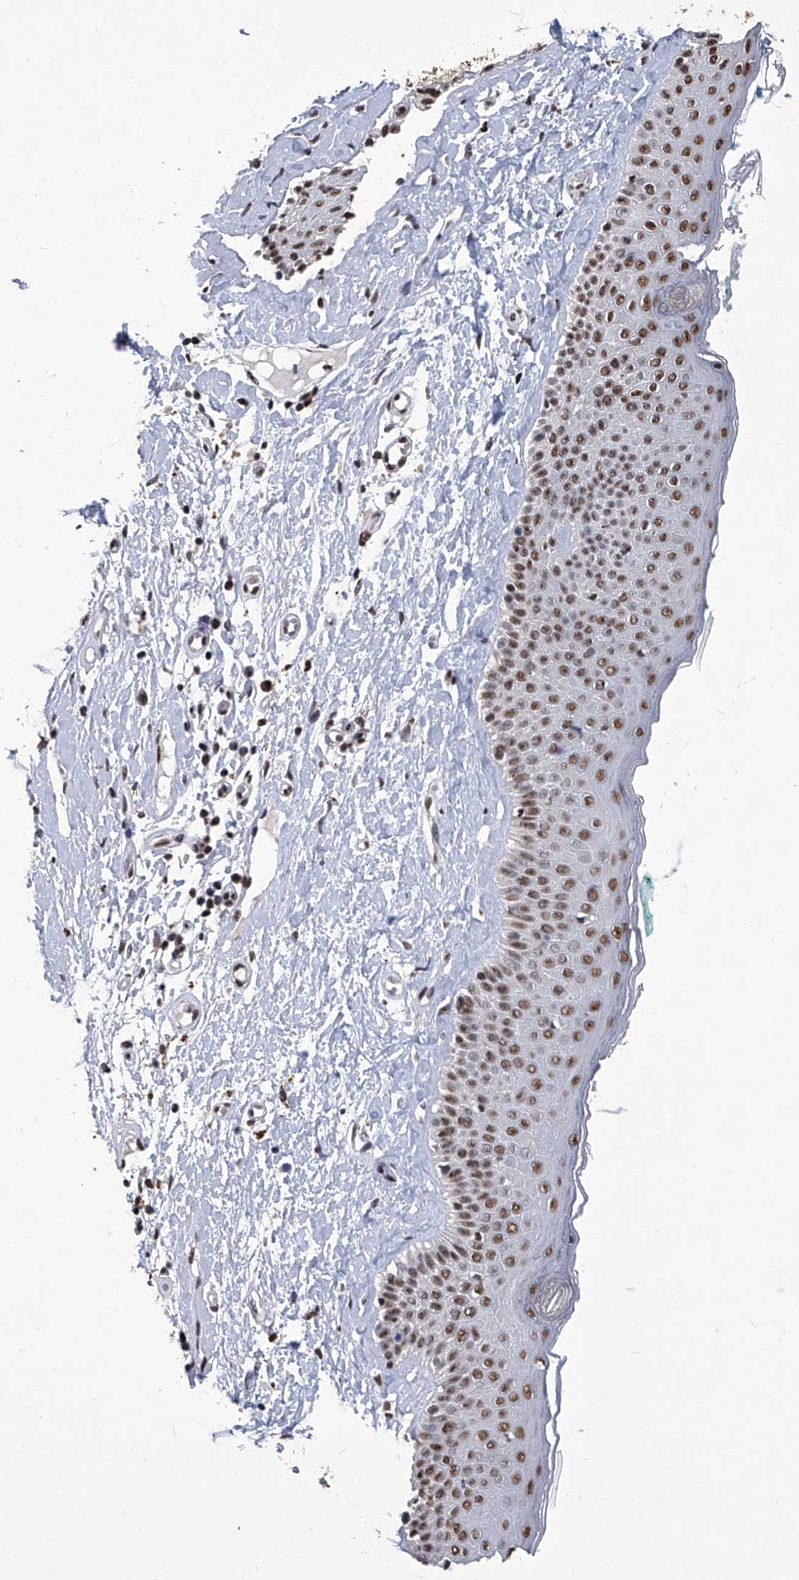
{"staining": {"intensity": "moderate", "quantity": ">75%", "location": "nuclear"}, "tissue": "skin cancer", "cell_type": "Tumor cells", "image_type": "cancer", "snomed": [{"axis": "morphology", "description": "Basal cell carcinoma"}, {"axis": "topography", "description": "Skin"}], "caption": "Human skin cancer stained with a brown dye reveals moderate nuclear positive expression in about >75% of tumor cells.", "gene": "HBP1", "patient": {"sex": "female", "age": 84}}